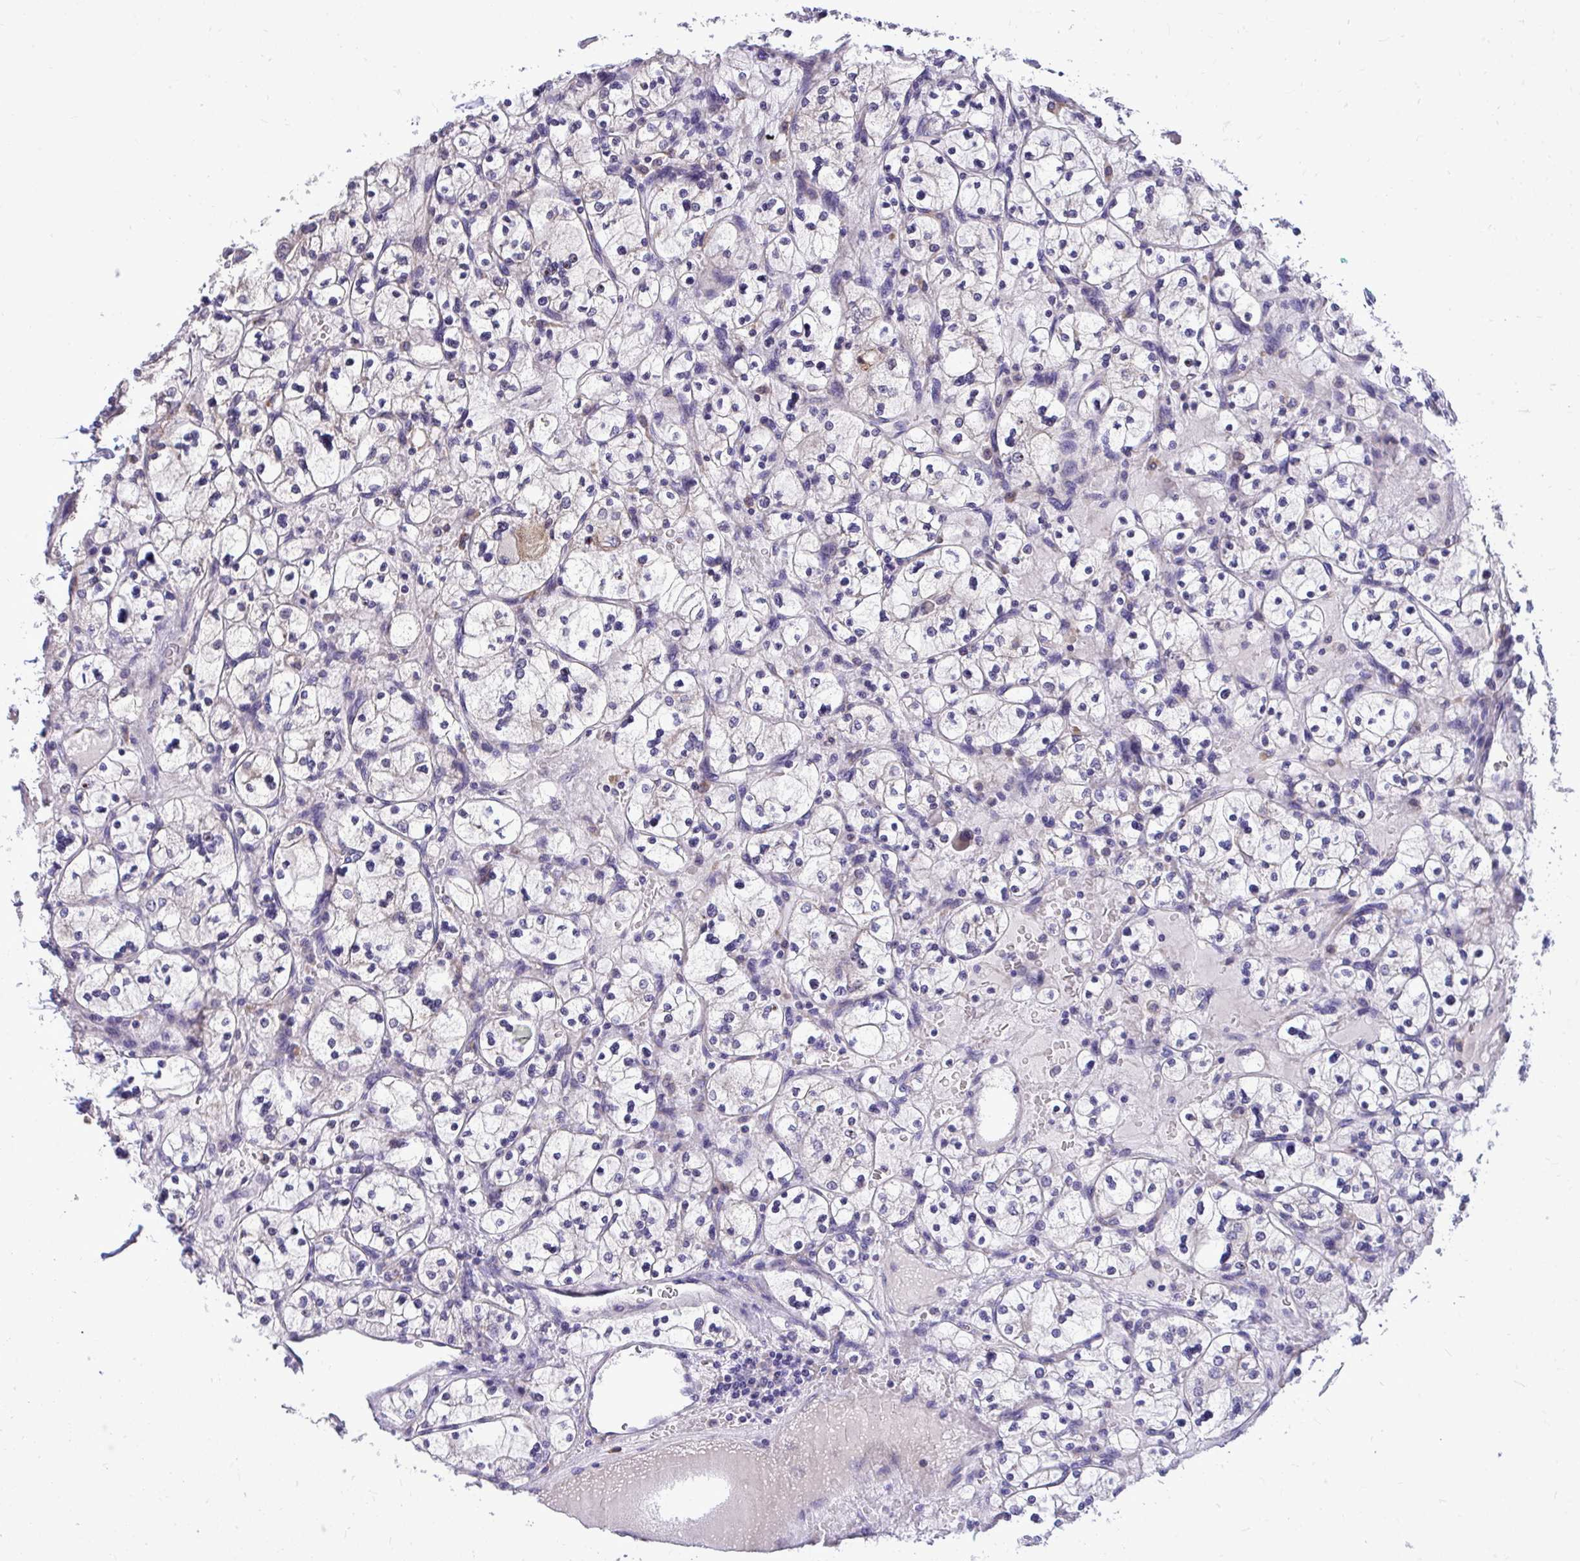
{"staining": {"intensity": "negative", "quantity": "none", "location": "none"}, "tissue": "renal cancer", "cell_type": "Tumor cells", "image_type": "cancer", "snomed": [{"axis": "morphology", "description": "Adenocarcinoma, NOS"}, {"axis": "topography", "description": "Kidney"}], "caption": "Immunohistochemical staining of human renal adenocarcinoma shows no significant expression in tumor cells.", "gene": "METTL9", "patient": {"sex": "female", "age": 83}}